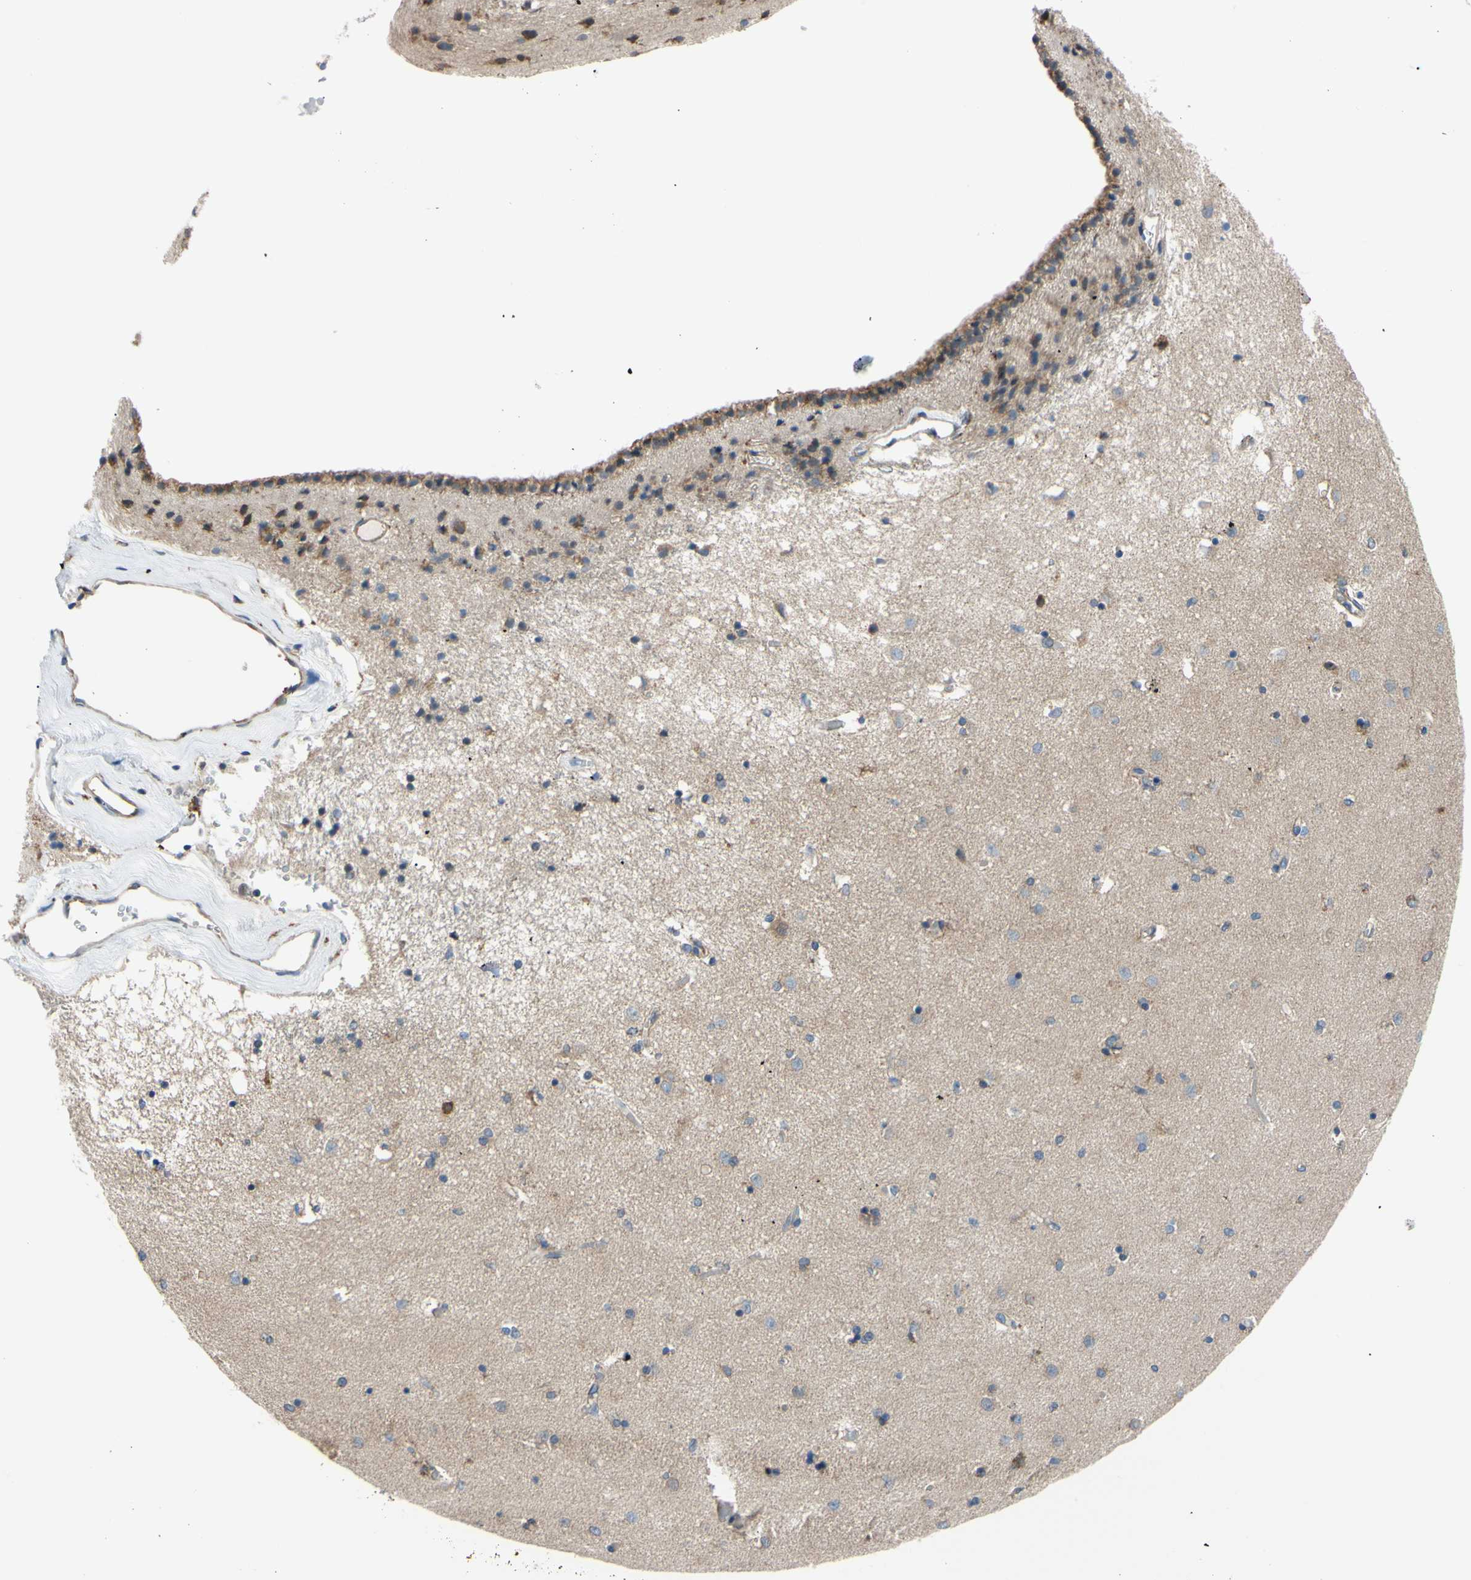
{"staining": {"intensity": "negative", "quantity": "none", "location": "none"}, "tissue": "caudate", "cell_type": "Glial cells", "image_type": "normal", "snomed": [{"axis": "morphology", "description": "Normal tissue, NOS"}, {"axis": "topography", "description": "Lateral ventricle wall"}], "caption": "A micrograph of caudate stained for a protein displays no brown staining in glial cells. The staining was performed using DAB (3,3'-diaminobenzidine) to visualize the protein expression in brown, while the nuclei were stained in blue with hematoxylin (Magnification: 20x).", "gene": "BMF", "patient": {"sex": "female", "age": 54}}